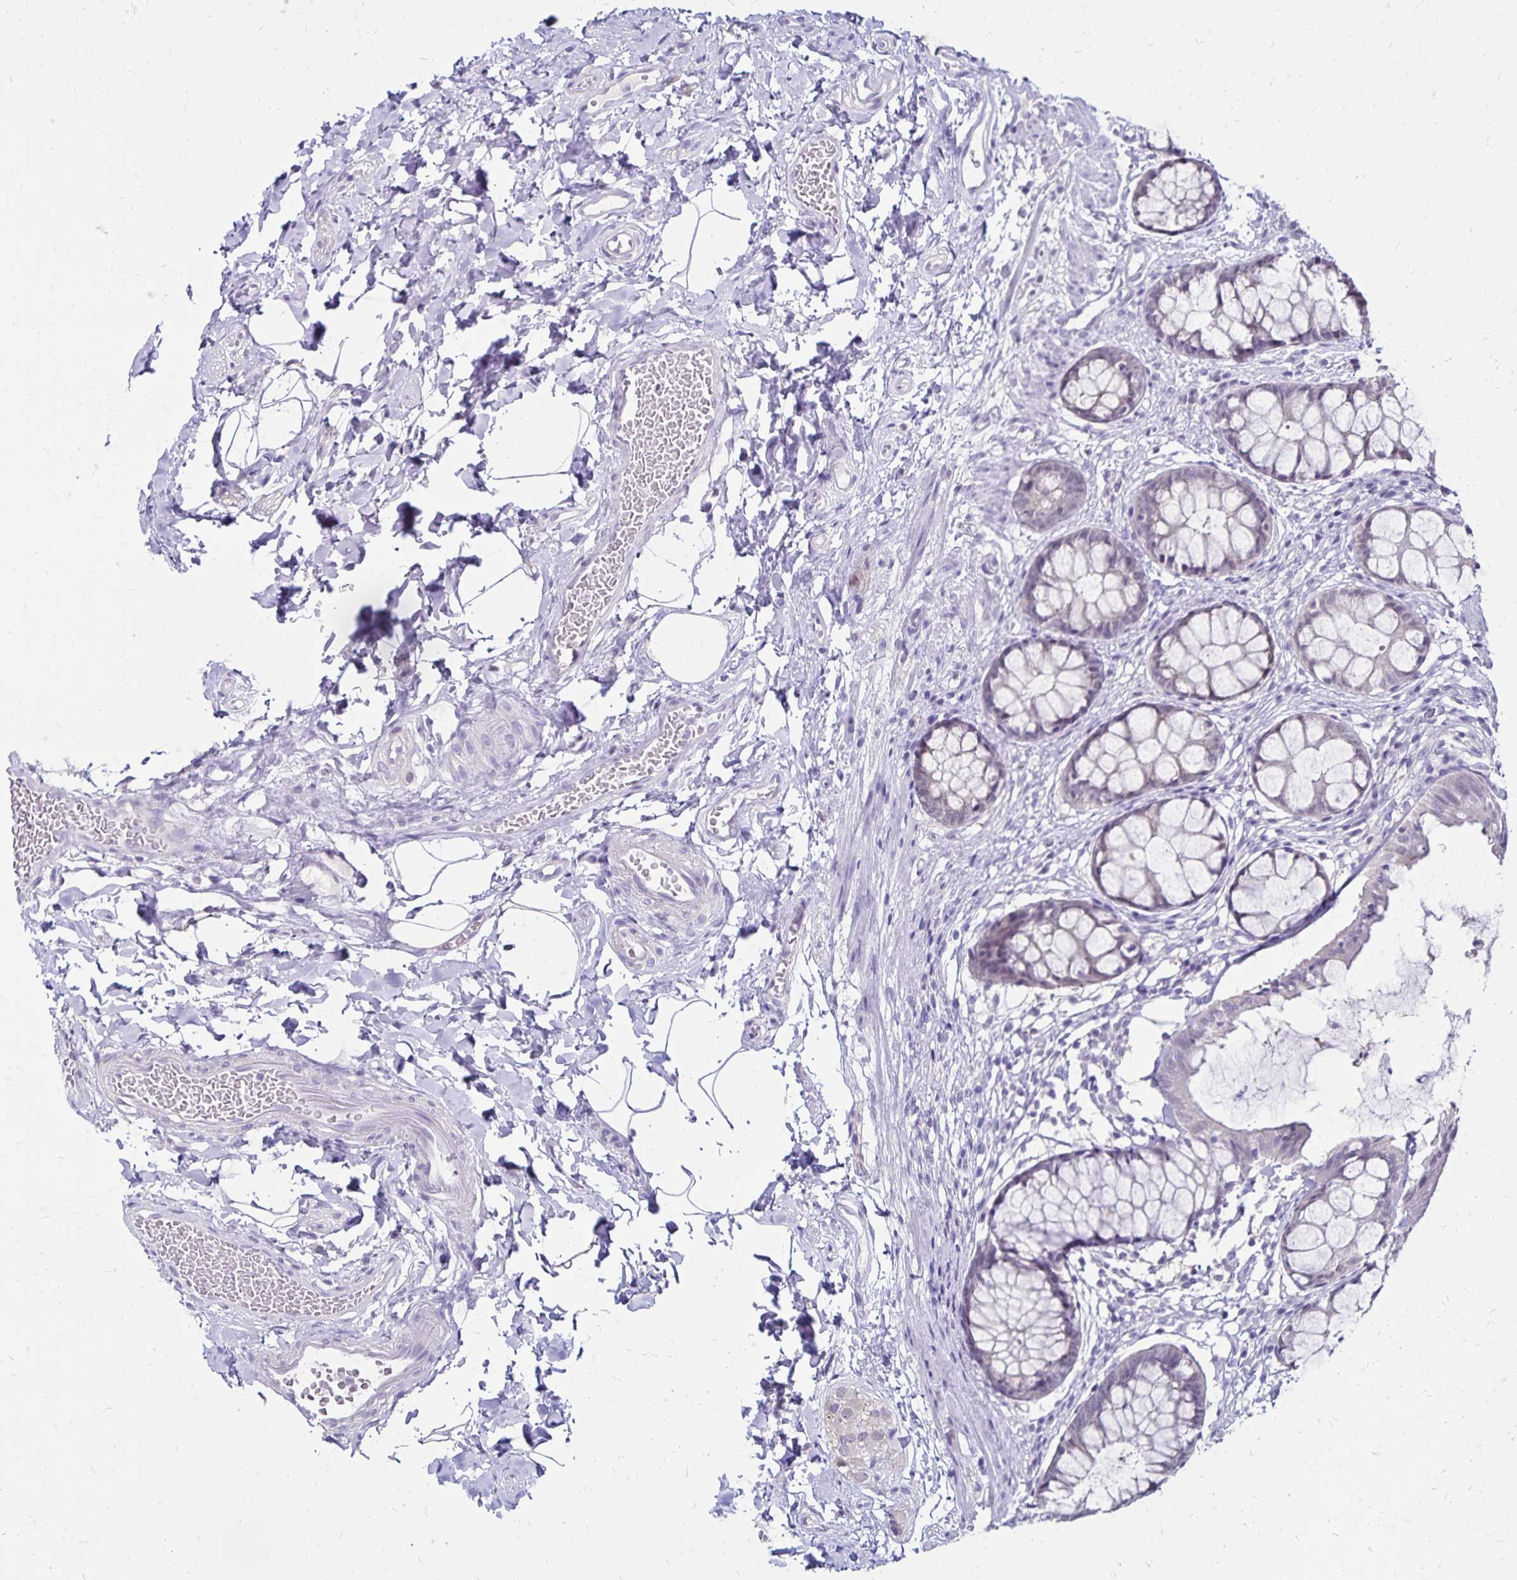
{"staining": {"intensity": "negative", "quantity": "none", "location": "none"}, "tissue": "rectum", "cell_type": "Glandular cells", "image_type": "normal", "snomed": [{"axis": "morphology", "description": "Normal tissue, NOS"}, {"axis": "topography", "description": "Rectum"}], "caption": "The IHC micrograph has no significant positivity in glandular cells of rectum.", "gene": "SH3GL3", "patient": {"sex": "female", "age": 62}}